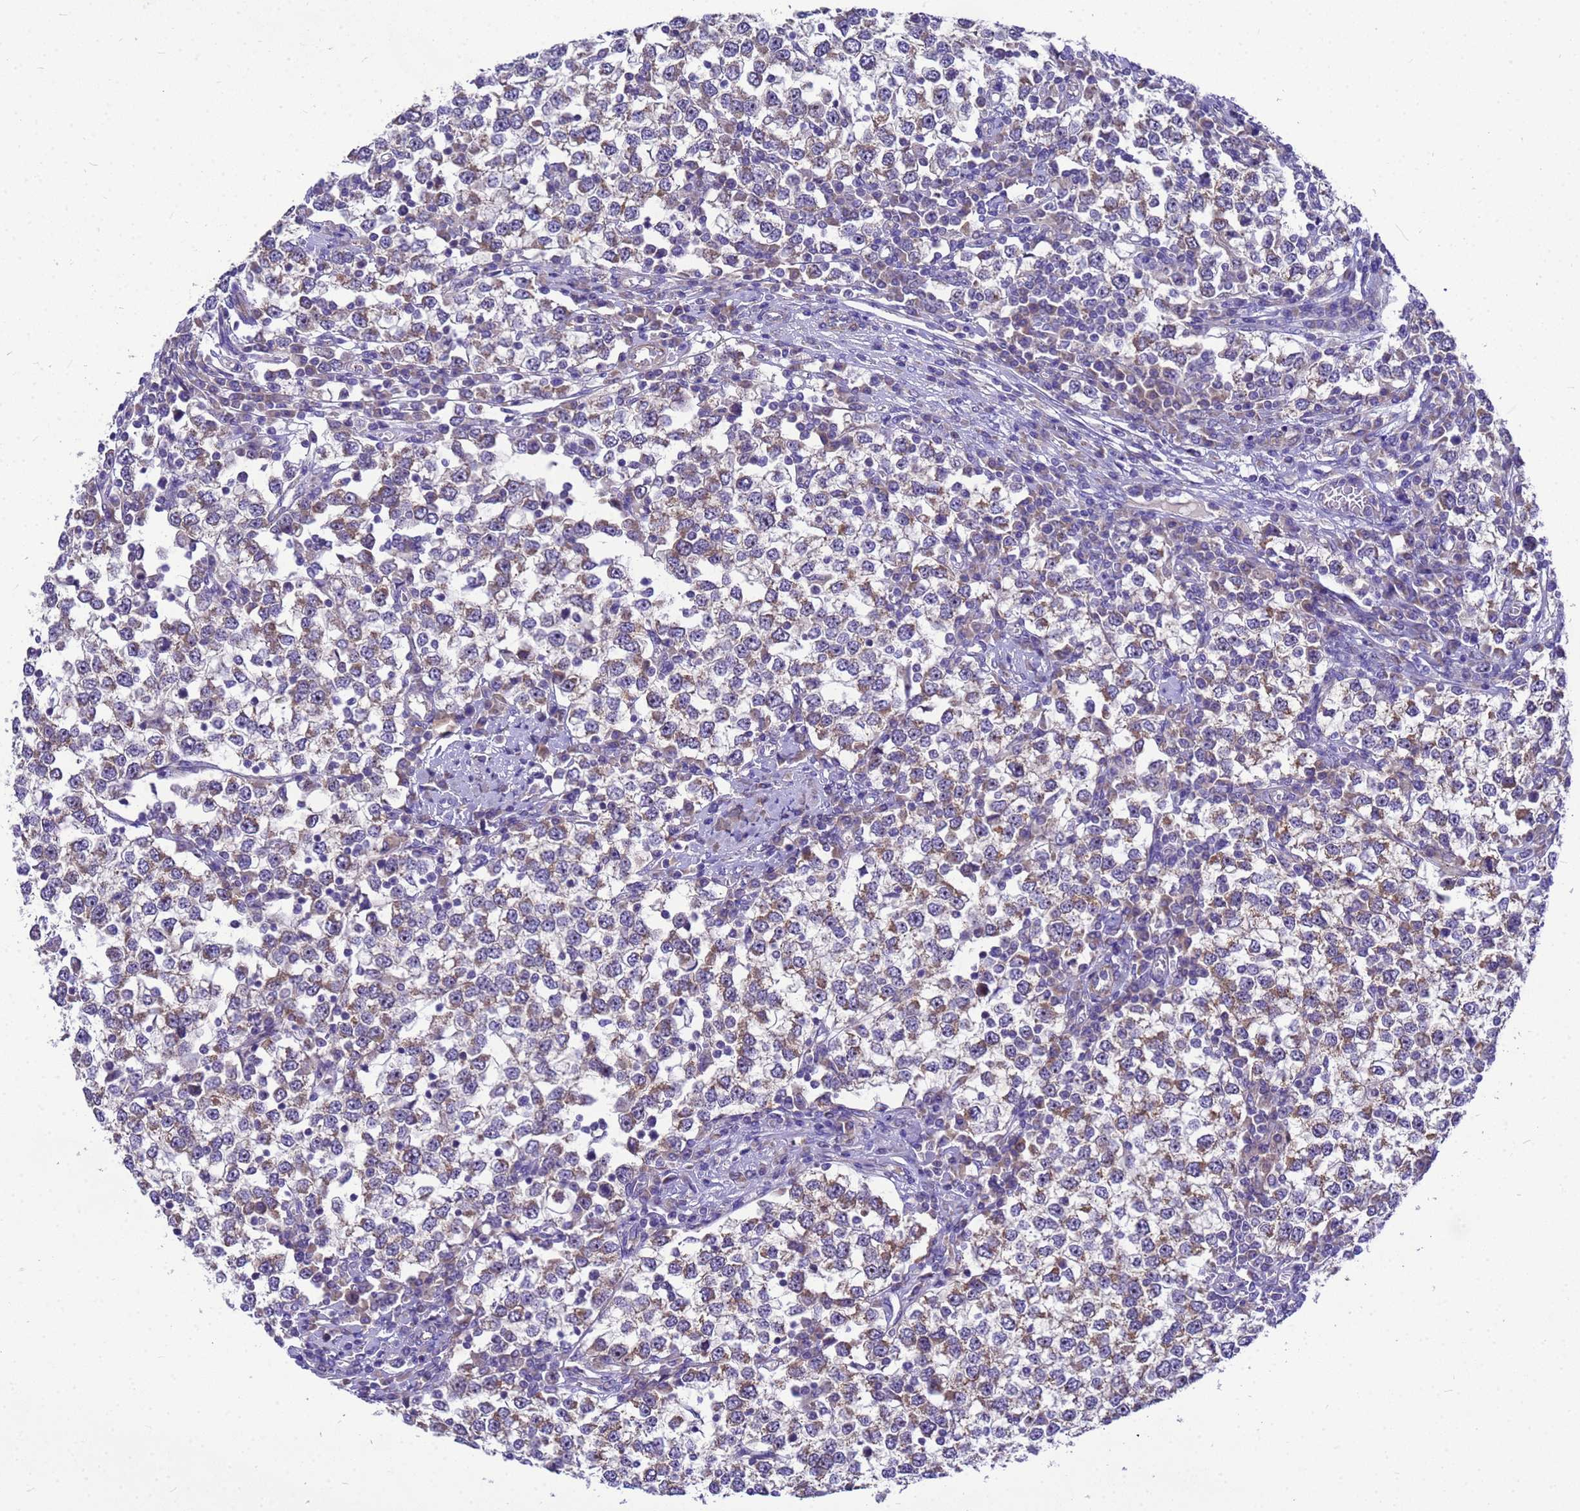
{"staining": {"intensity": "weak", "quantity": "25%-75%", "location": "cytoplasmic/membranous"}, "tissue": "testis cancer", "cell_type": "Tumor cells", "image_type": "cancer", "snomed": [{"axis": "morphology", "description": "Seminoma, NOS"}, {"axis": "topography", "description": "Testis"}], "caption": "Tumor cells show low levels of weak cytoplasmic/membranous positivity in about 25%-75% of cells in human testis seminoma.", "gene": "POP7", "patient": {"sex": "male", "age": 65}}